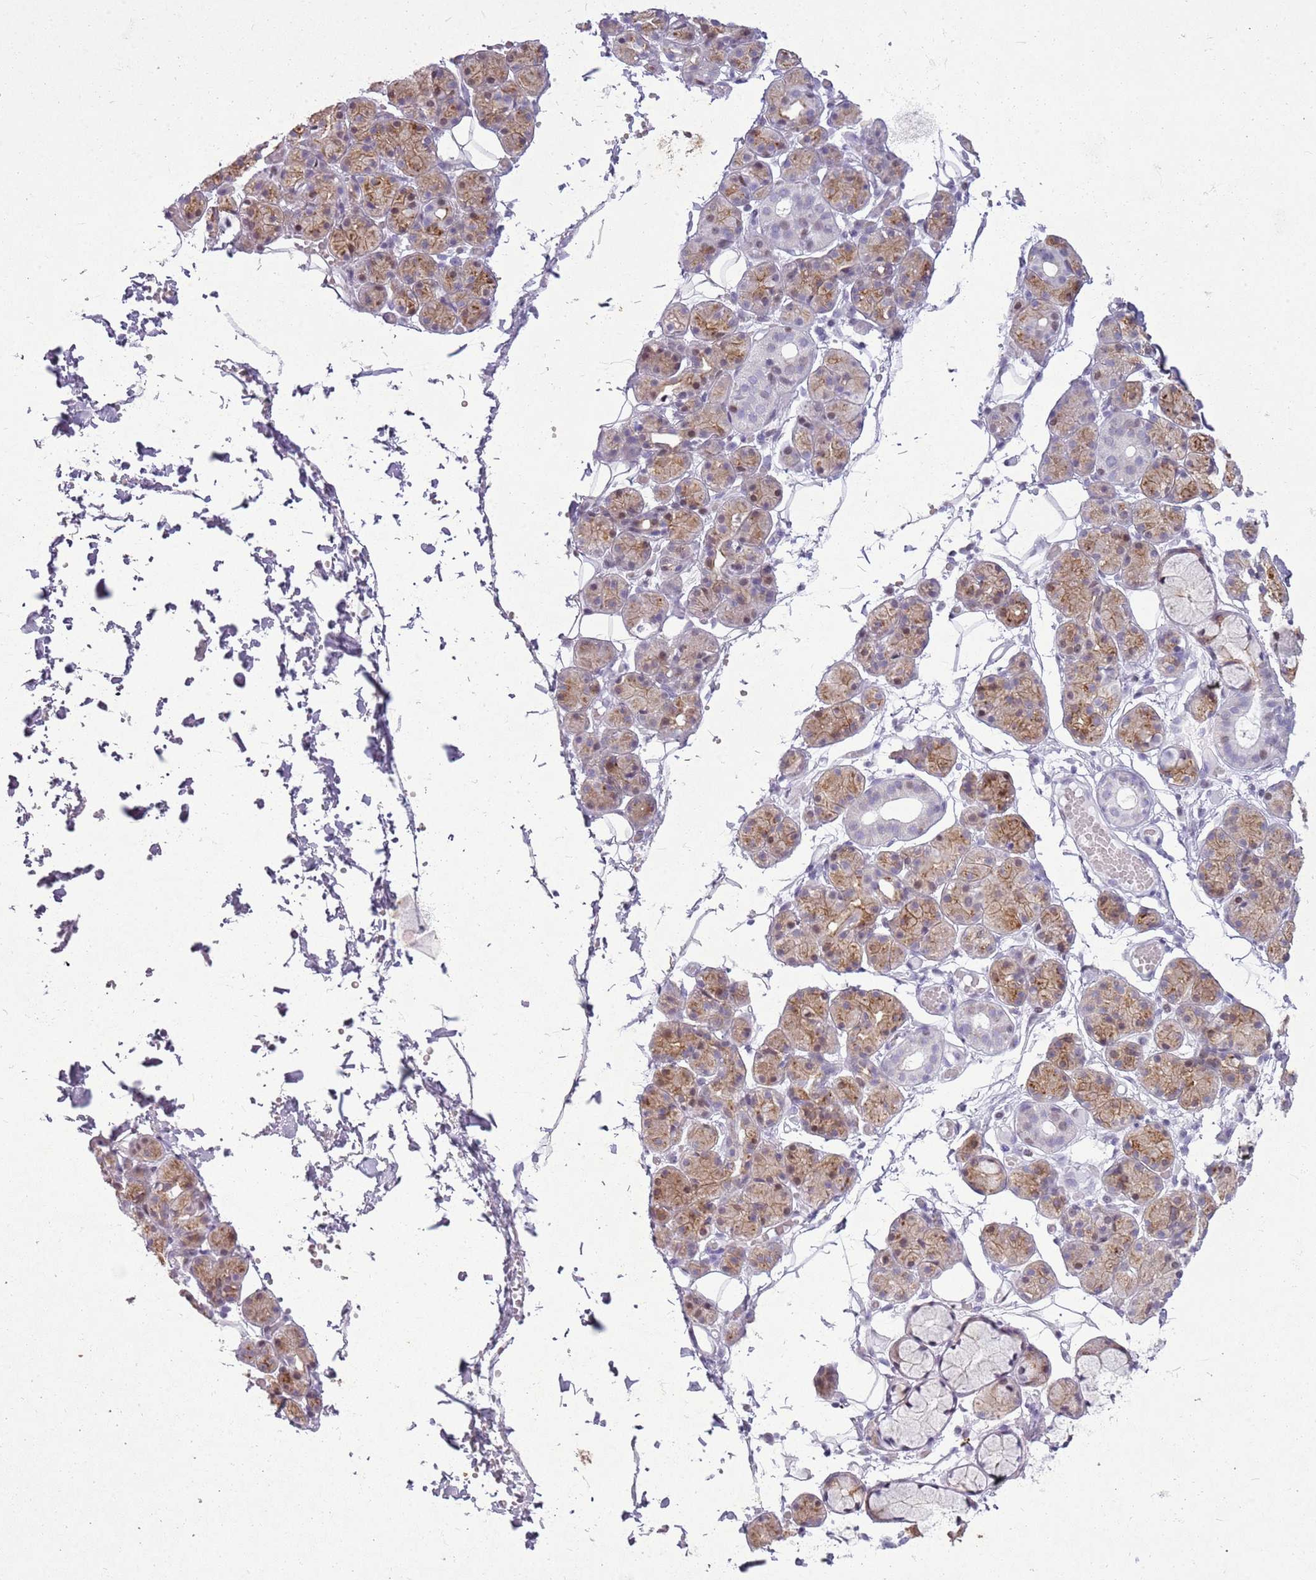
{"staining": {"intensity": "moderate", "quantity": "<25%", "location": "cytoplasmic/membranous"}, "tissue": "salivary gland", "cell_type": "Glandular cells", "image_type": "normal", "snomed": [{"axis": "morphology", "description": "Normal tissue, NOS"}, {"axis": "topography", "description": "Salivary gland"}], "caption": "DAB (3,3'-diaminobenzidine) immunohistochemical staining of normal salivary gland shows moderate cytoplasmic/membranous protein expression in about <25% of glandular cells. (DAB (3,3'-diaminobenzidine) IHC, brown staining for protein, blue staining for nuclei).", "gene": "ASIP", "patient": {"sex": "male", "age": 63}}